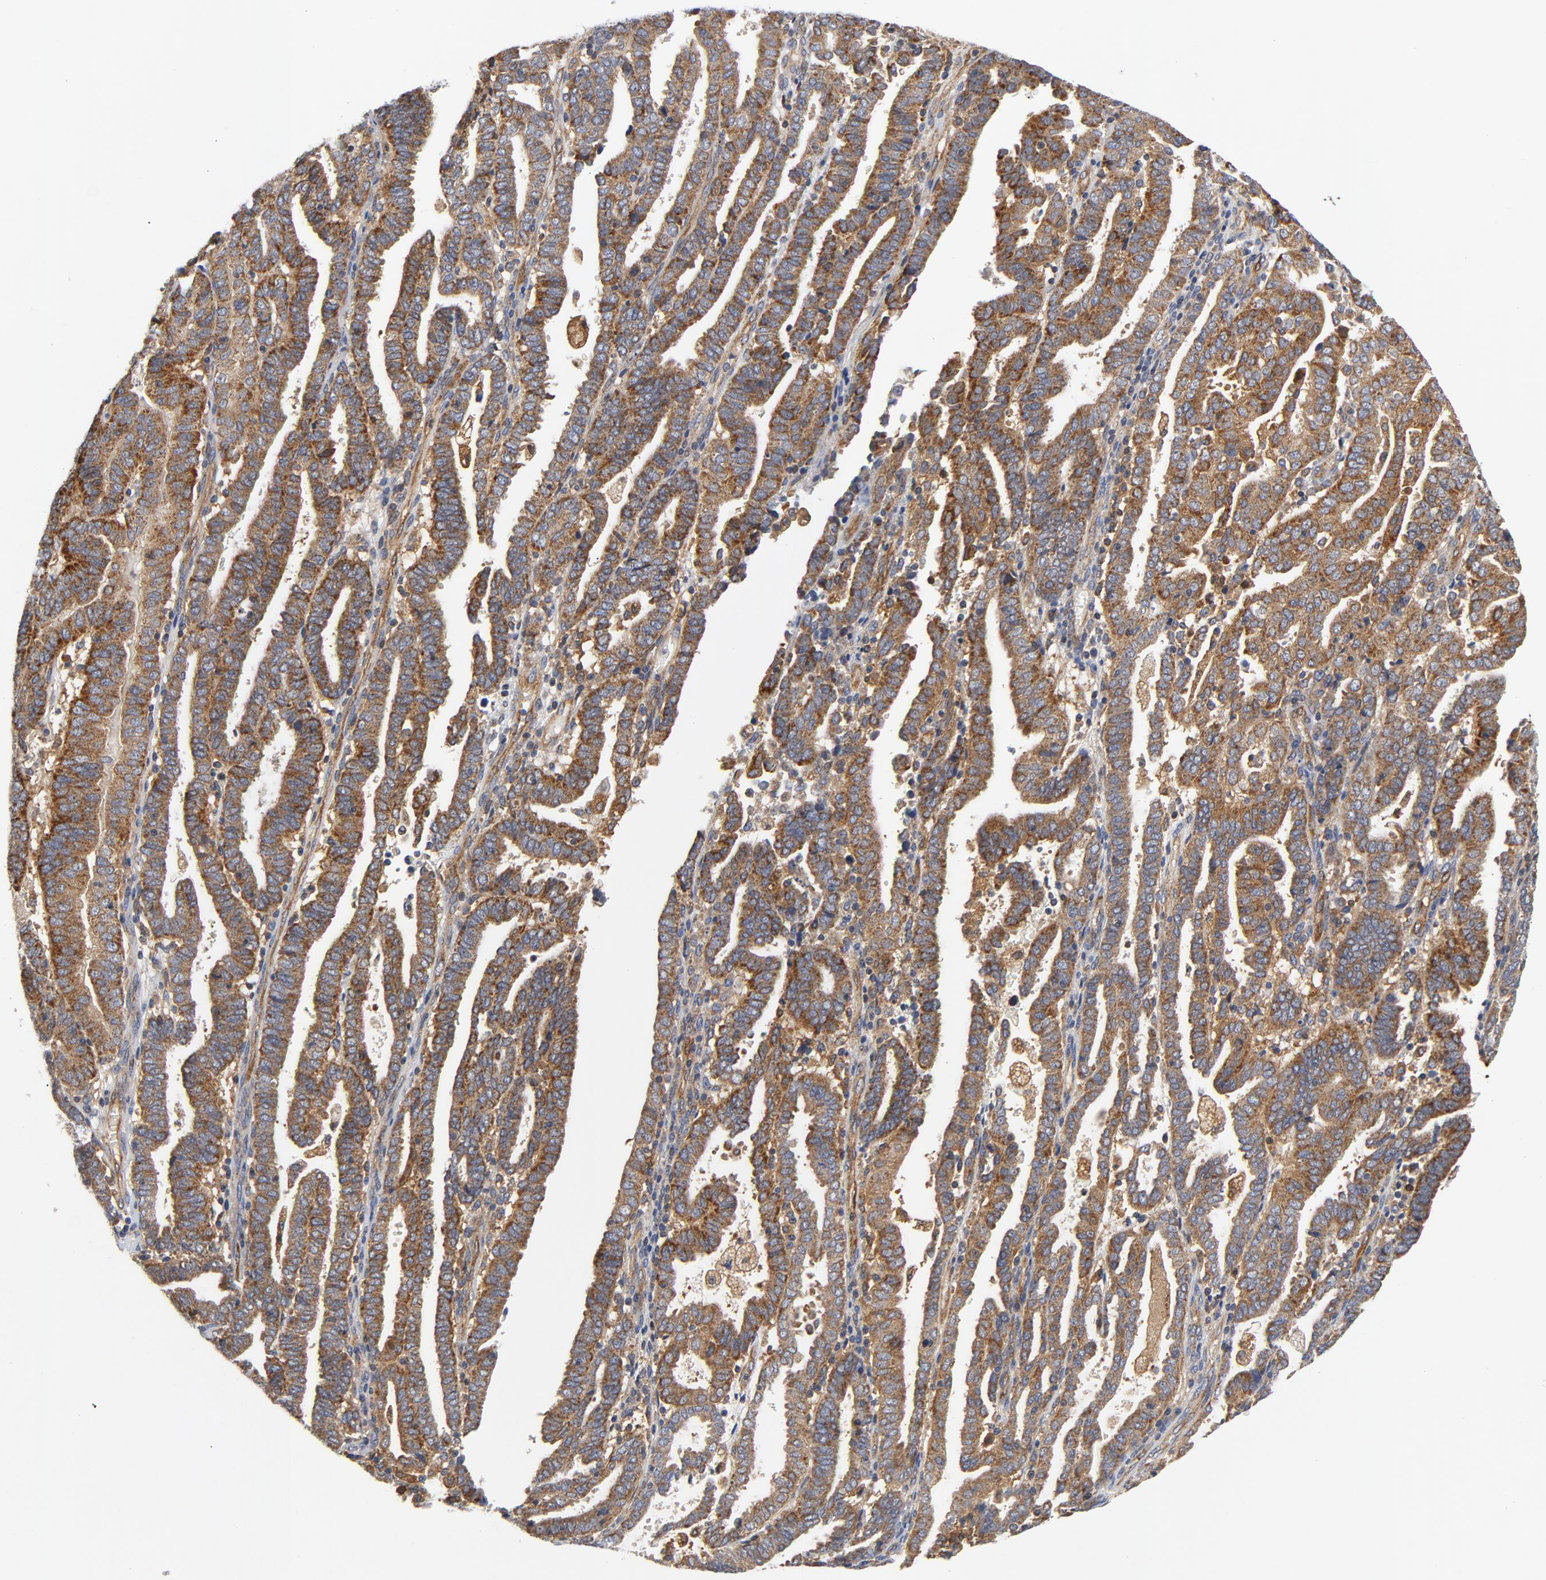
{"staining": {"intensity": "moderate", "quantity": ">75%", "location": "cytoplasmic/membranous"}, "tissue": "endometrial cancer", "cell_type": "Tumor cells", "image_type": "cancer", "snomed": [{"axis": "morphology", "description": "Adenocarcinoma, NOS"}, {"axis": "topography", "description": "Uterus"}], "caption": "This is a histology image of immunohistochemistry staining of endometrial adenocarcinoma, which shows moderate expression in the cytoplasmic/membranous of tumor cells.", "gene": "RAPGEF4", "patient": {"sex": "female", "age": 83}}